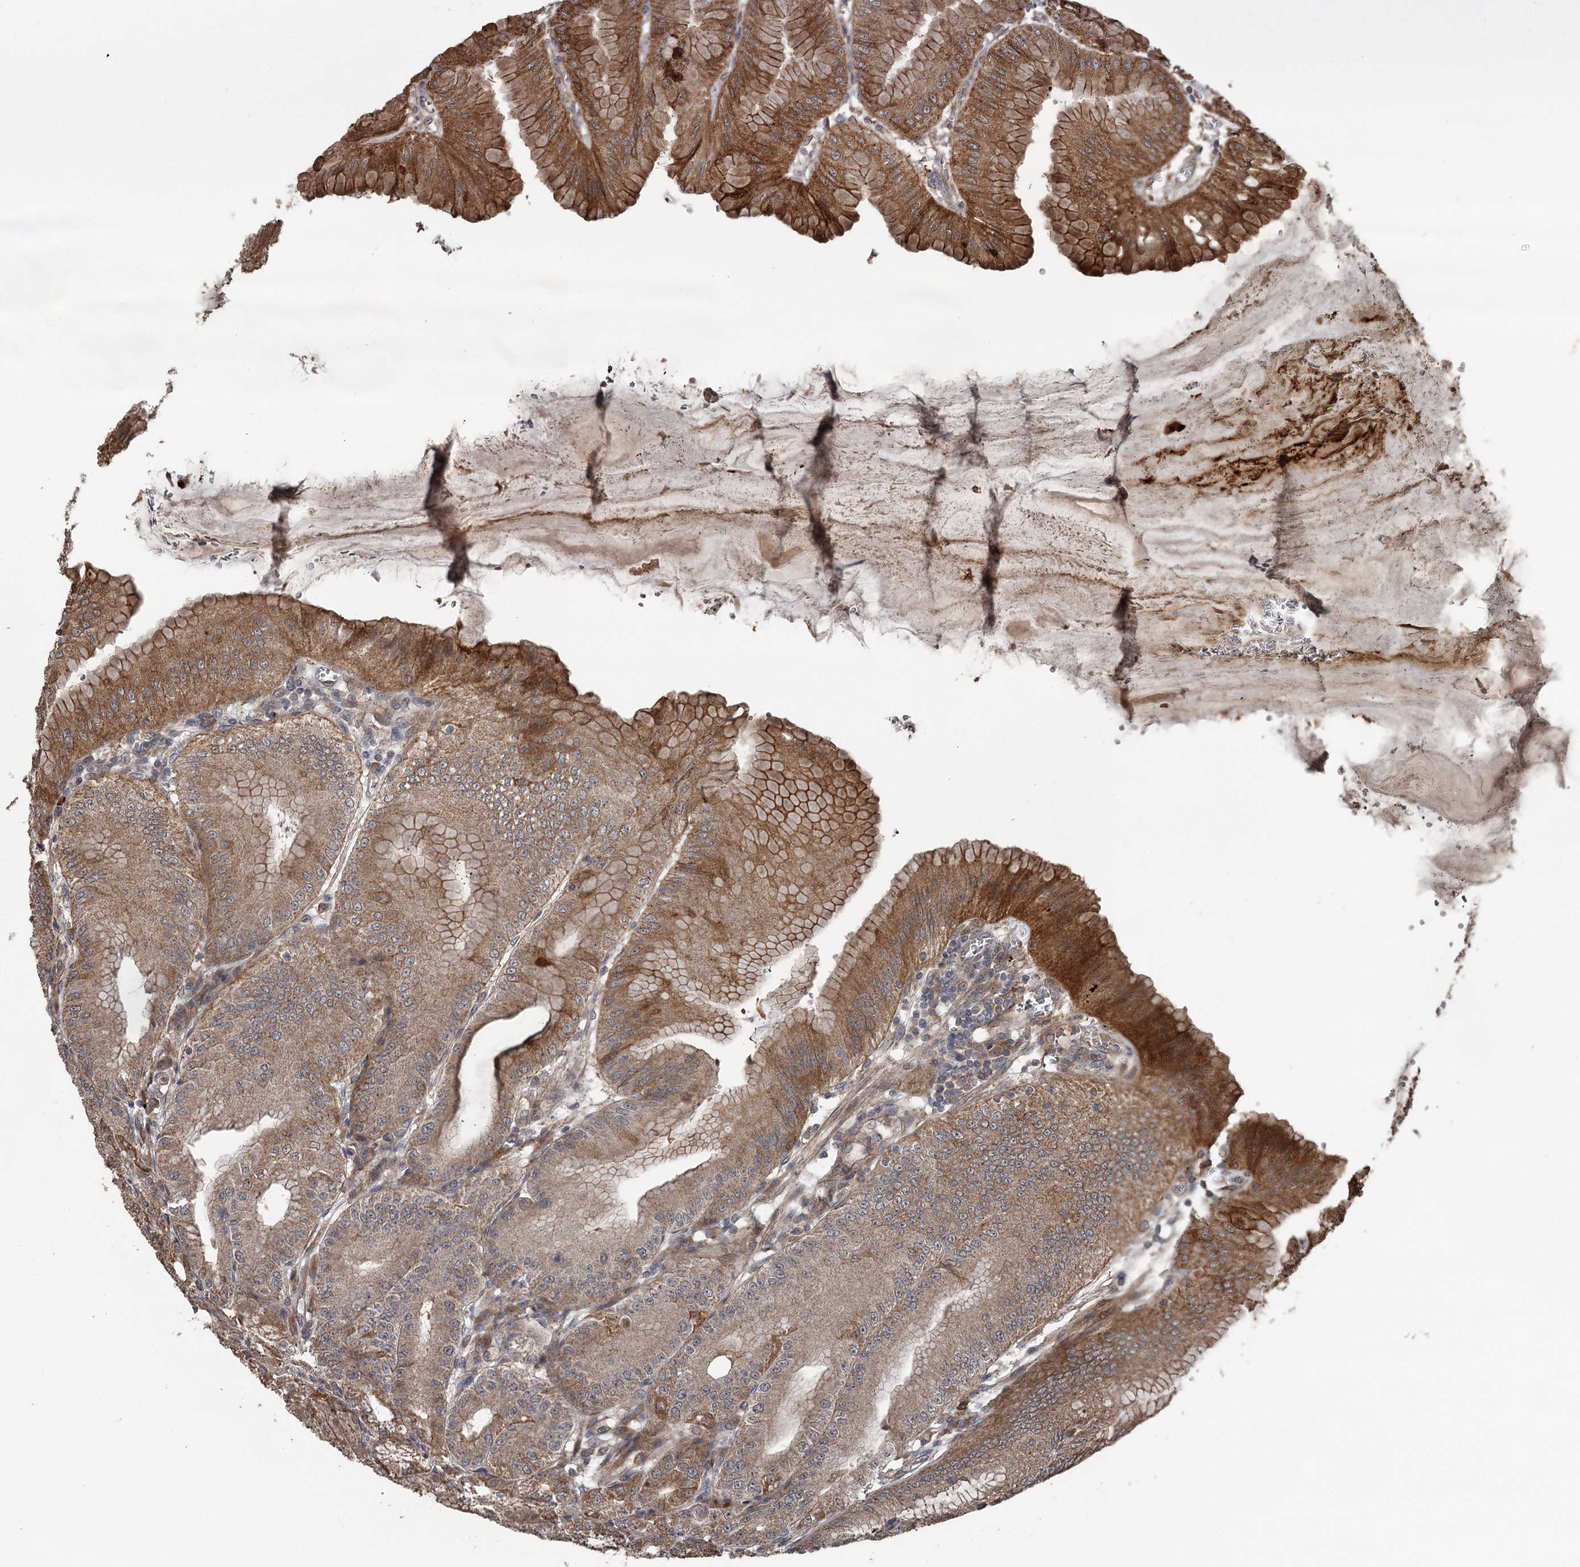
{"staining": {"intensity": "strong", "quantity": "25%-75%", "location": "cytoplasmic/membranous"}, "tissue": "stomach", "cell_type": "Glandular cells", "image_type": "normal", "snomed": [{"axis": "morphology", "description": "Normal tissue, NOS"}, {"axis": "topography", "description": "Stomach, lower"}], "caption": "This photomicrograph exhibits immunohistochemistry (IHC) staining of normal human stomach, with high strong cytoplasmic/membranous expression in approximately 25%-75% of glandular cells.", "gene": "RAB21", "patient": {"sex": "male", "age": 71}}